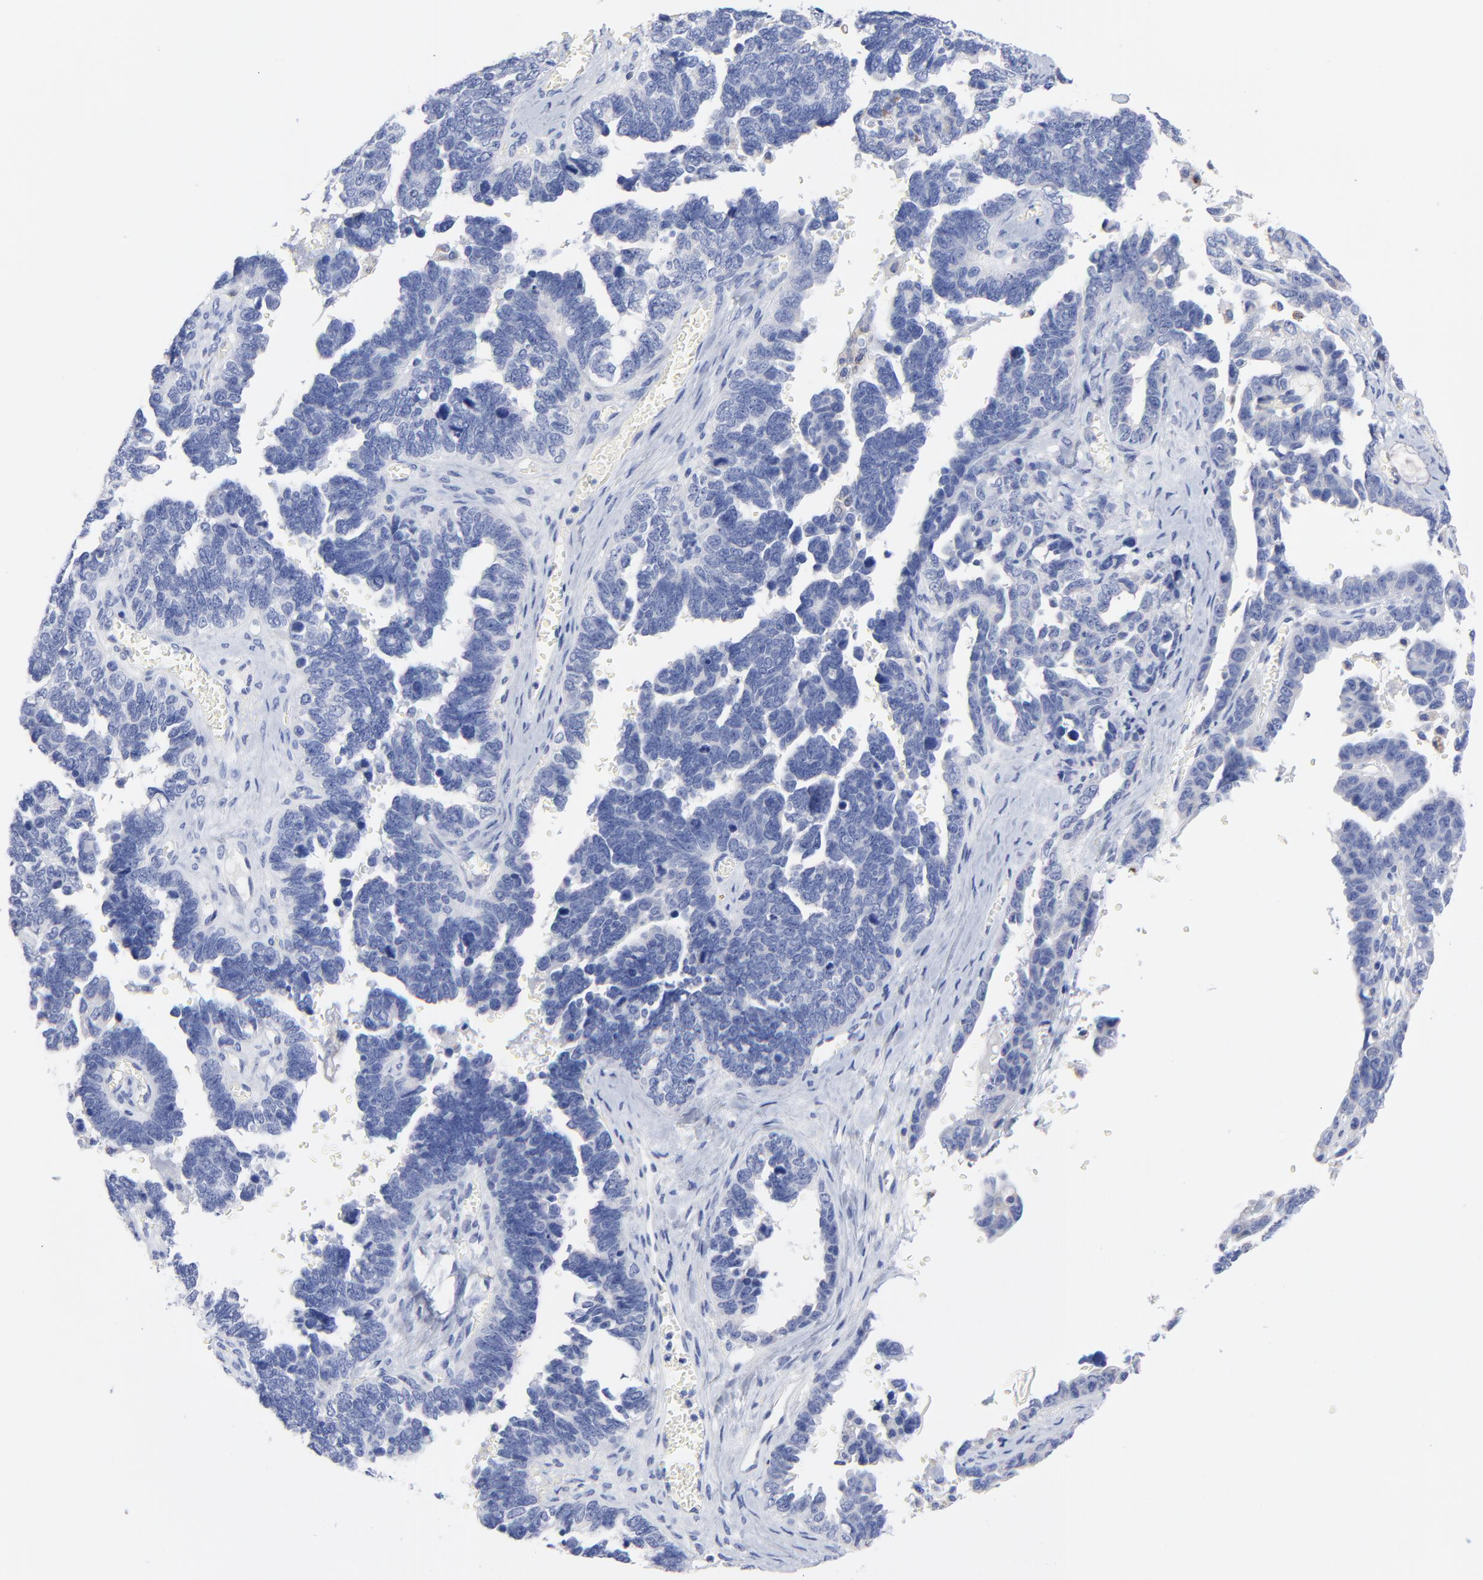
{"staining": {"intensity": "negative", "quantity": "none", "location": "none"}, "tissue": "ovarian cancer", "cell_type": "Tumor cells", "image_type": "cancer", "snomed": [{"axis": "morphology", "description": "Cystadenocarcinoma, serous, NOS"}, {"axis": "topography", "description": "Ovary"}], "caption": "Ovarian cancer was stained to show a protein in brown. There is no significant positivity in tumor cells.", "gene": "FBXO10", "patient": {"sex": "female", "age": 69}}